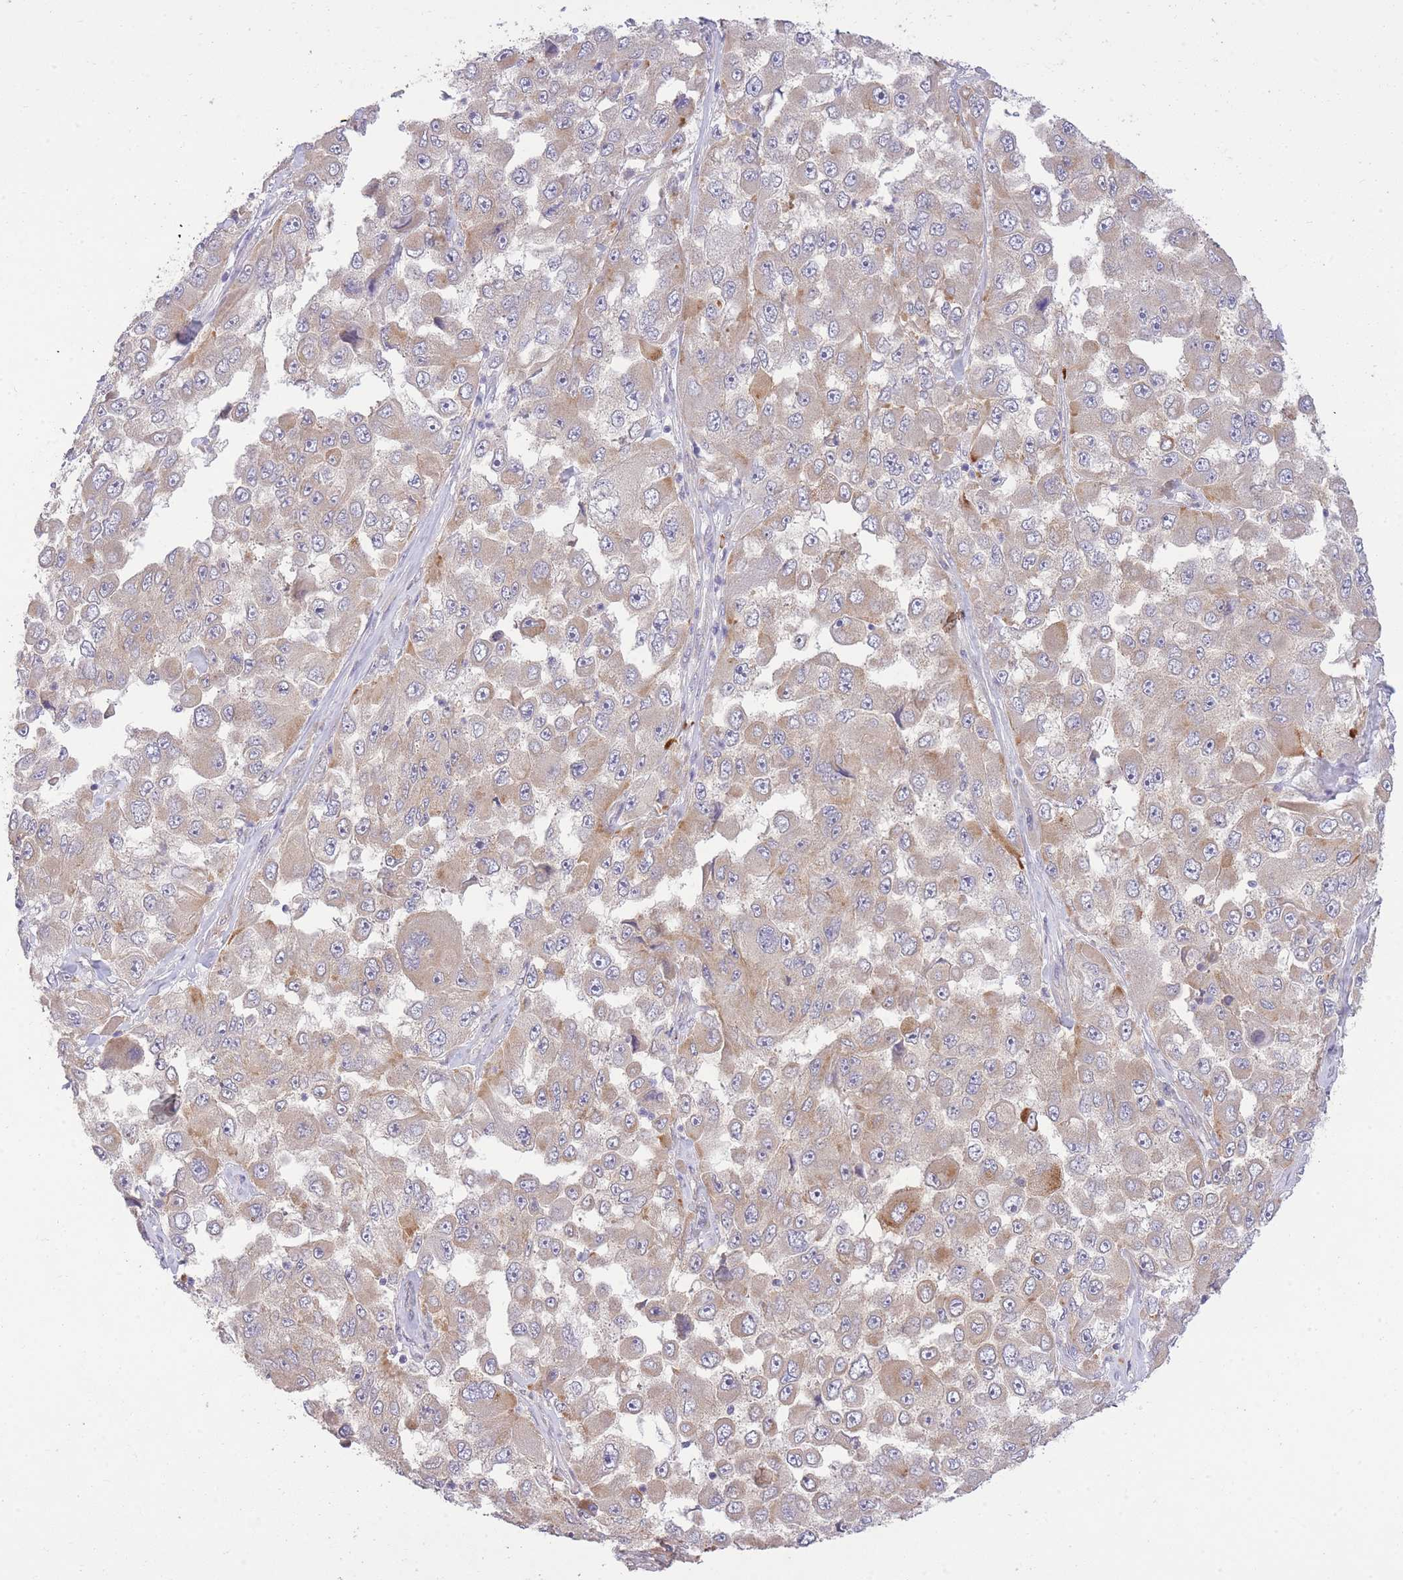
{"staining": {"intensity": "negative", "quantity": "none", "location": "none"}, "tissue": "melanoma", "cell_type": "Tumor cells", "image_type": "cancer", "snomed": [{"axis": "morphology", "description": "Malignant melanoma, Metastatic site"}, {"axis": "topography", "description": "Lymph node"}], "caption": "IHC of melanoma shows no staining in tumor cells.", "gene": "ELOA2", "patient": {"sex": "male", "age": 62}}